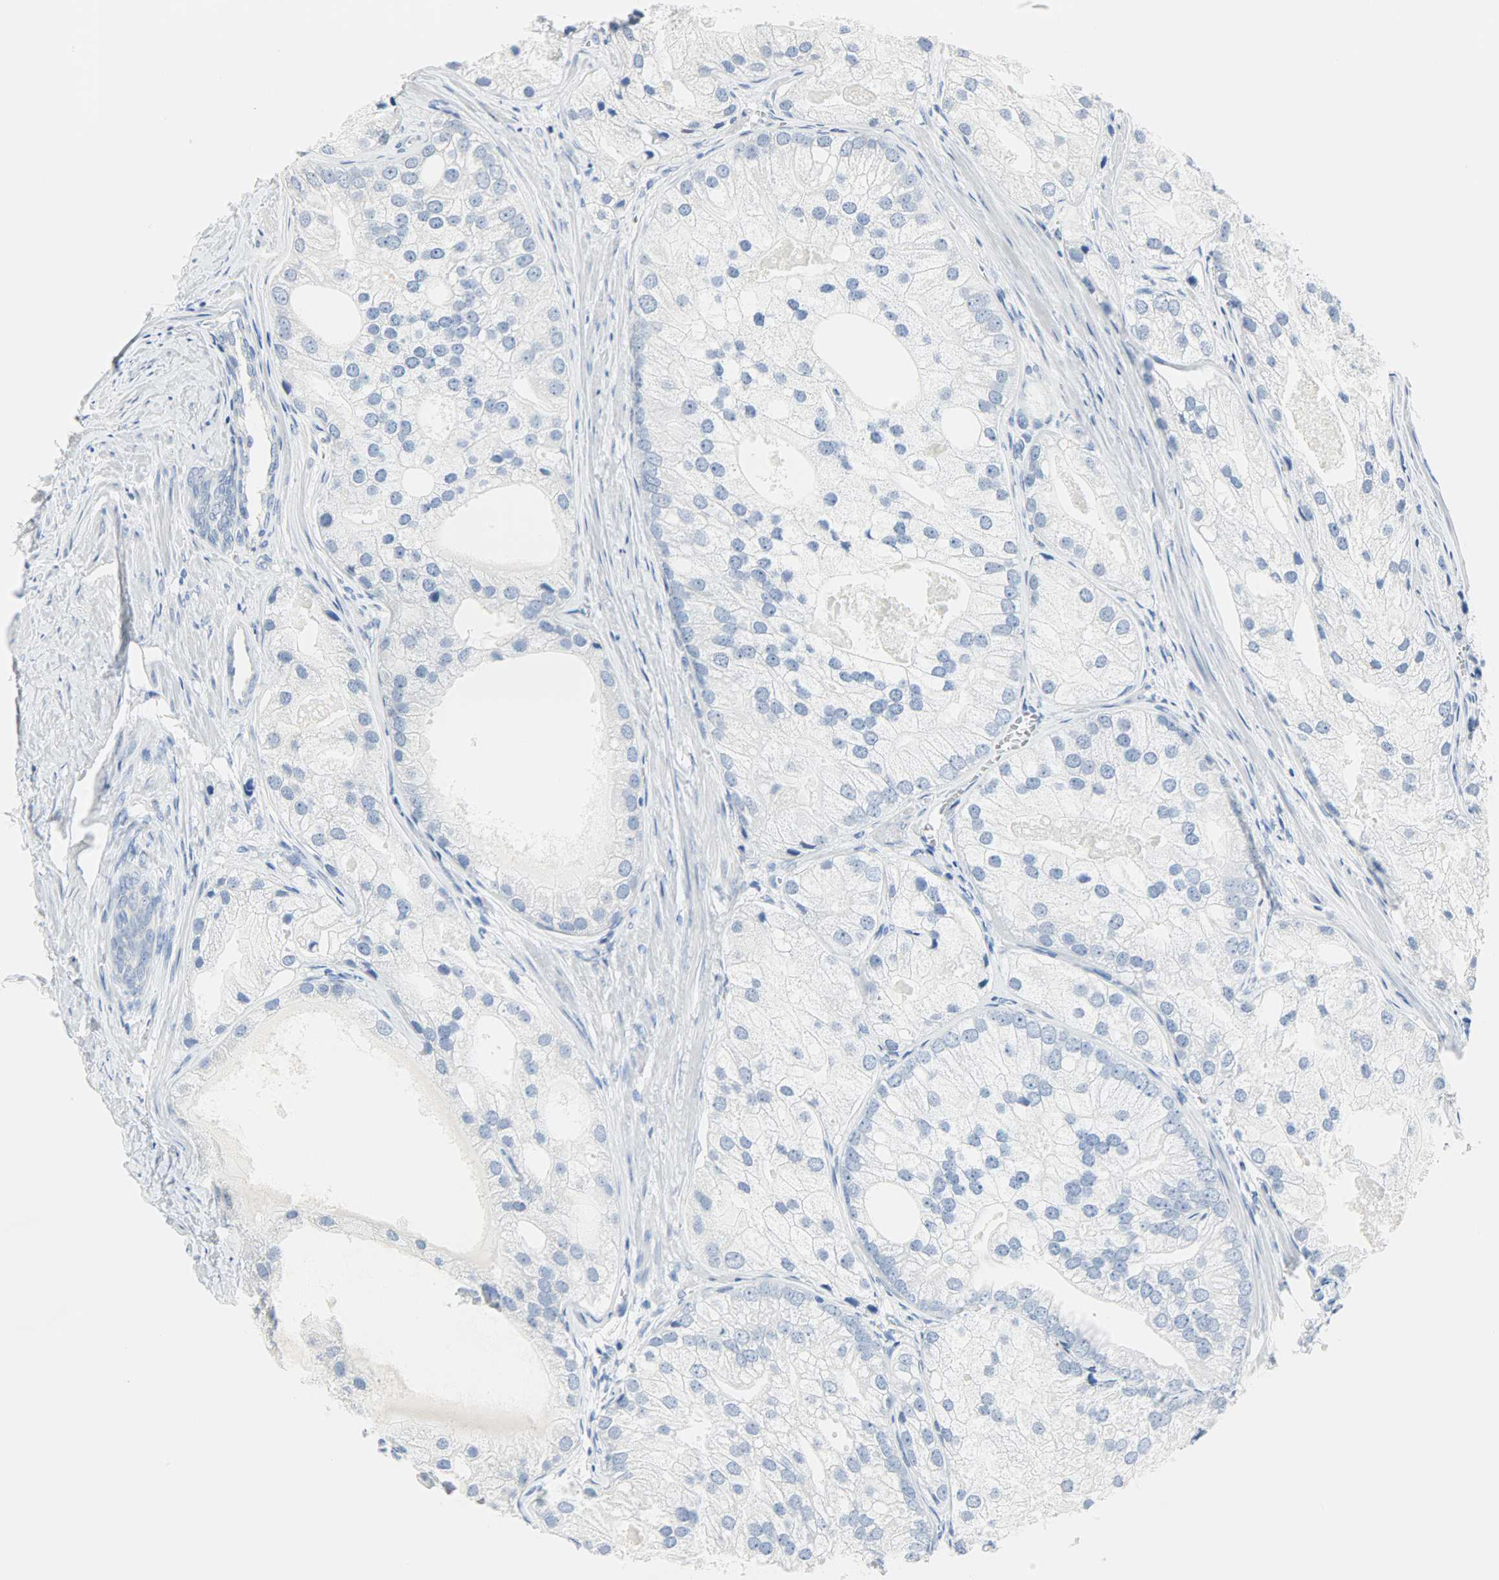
{"staining": {"intensity": "negative", "quantity": "none", "location": "none"}, "tissue": "prostate cancer", "cell_type": "Tumor cells", "image_type": "cancer", "snomed": [{"axis": "morphology", "description": "Adenocarcinoma, Low grade"}, {"axis": "topography", "description": "Prostate"}], "caption": "Micrograph shows no protein staining in tumor cells of prostate low-grade adenocarcinoma tissue. (Stains: DAB (3,3'-diaminobenzidine) immunohistochemistry with hematoxylin counter stain, Microscopy: brightfield microscopy at high magnification).", "gene": "CEBPE", "patient": {"sex": "male", "age": 69}}